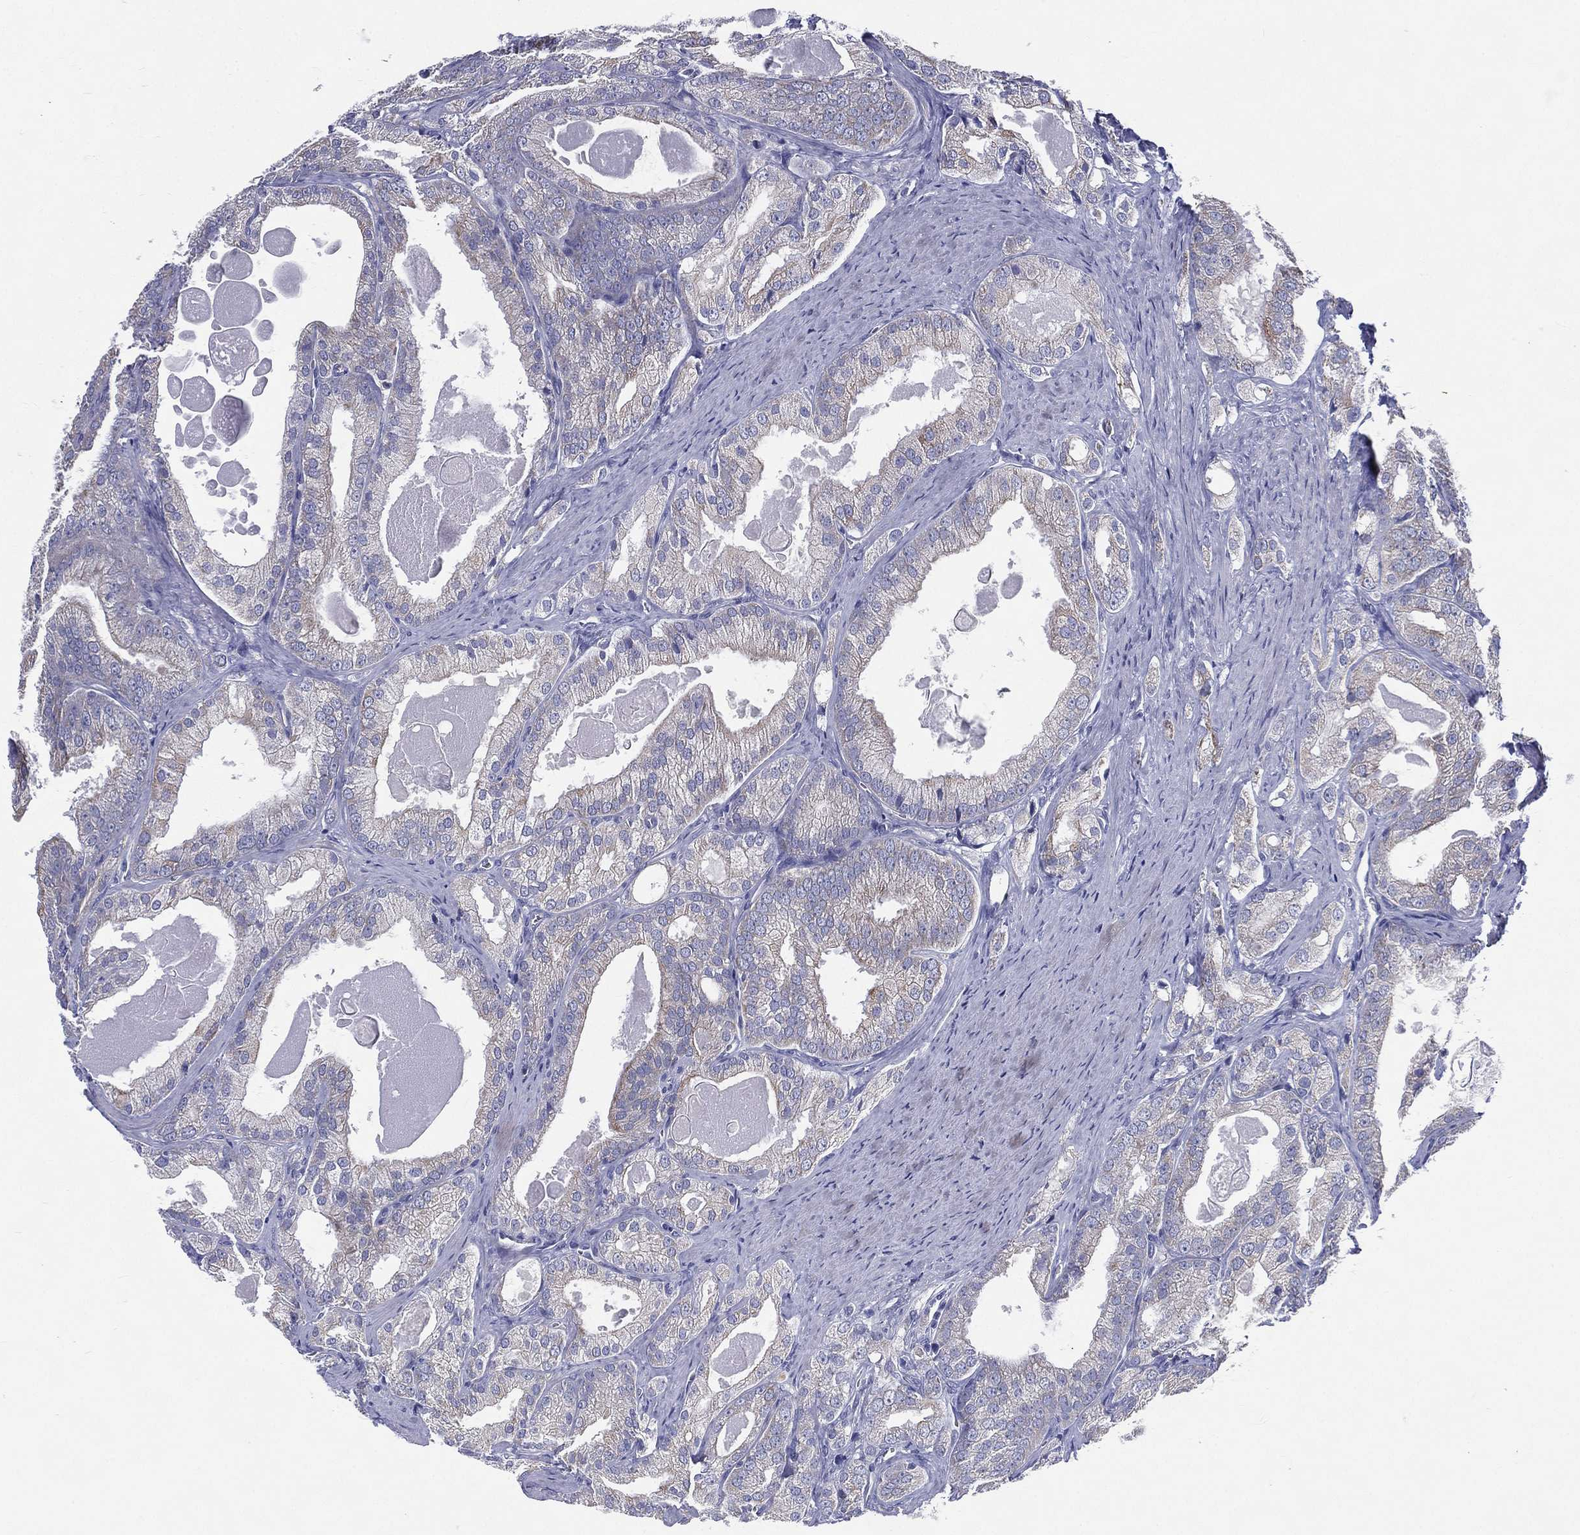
{"staining": {"intensity": "weak", "quantity": "25%-75%", "location": "cytoplasmic/membranous"}, "tissue": "prostate cancer", "cell_type": "Tumor cells", "image_type": "cancer", "snomed": [{"axis": "morphology", "description": "Adenocarcinoma, NOS"}, {"axis": "morphology", "description": "Adenocarcinoma, High grade"}, {"axis": "topography", "description": "Prostate"}], "caption": "IHC (DAB (3,3'-diaminobenzidine)) staining of human prostate cancer displays weak cytoplasmic/membranous protein positivity in about 25%-75% of tumor cells.", "gene": "PWWP3A", "patient": {"sex": "male", "age": 70}}